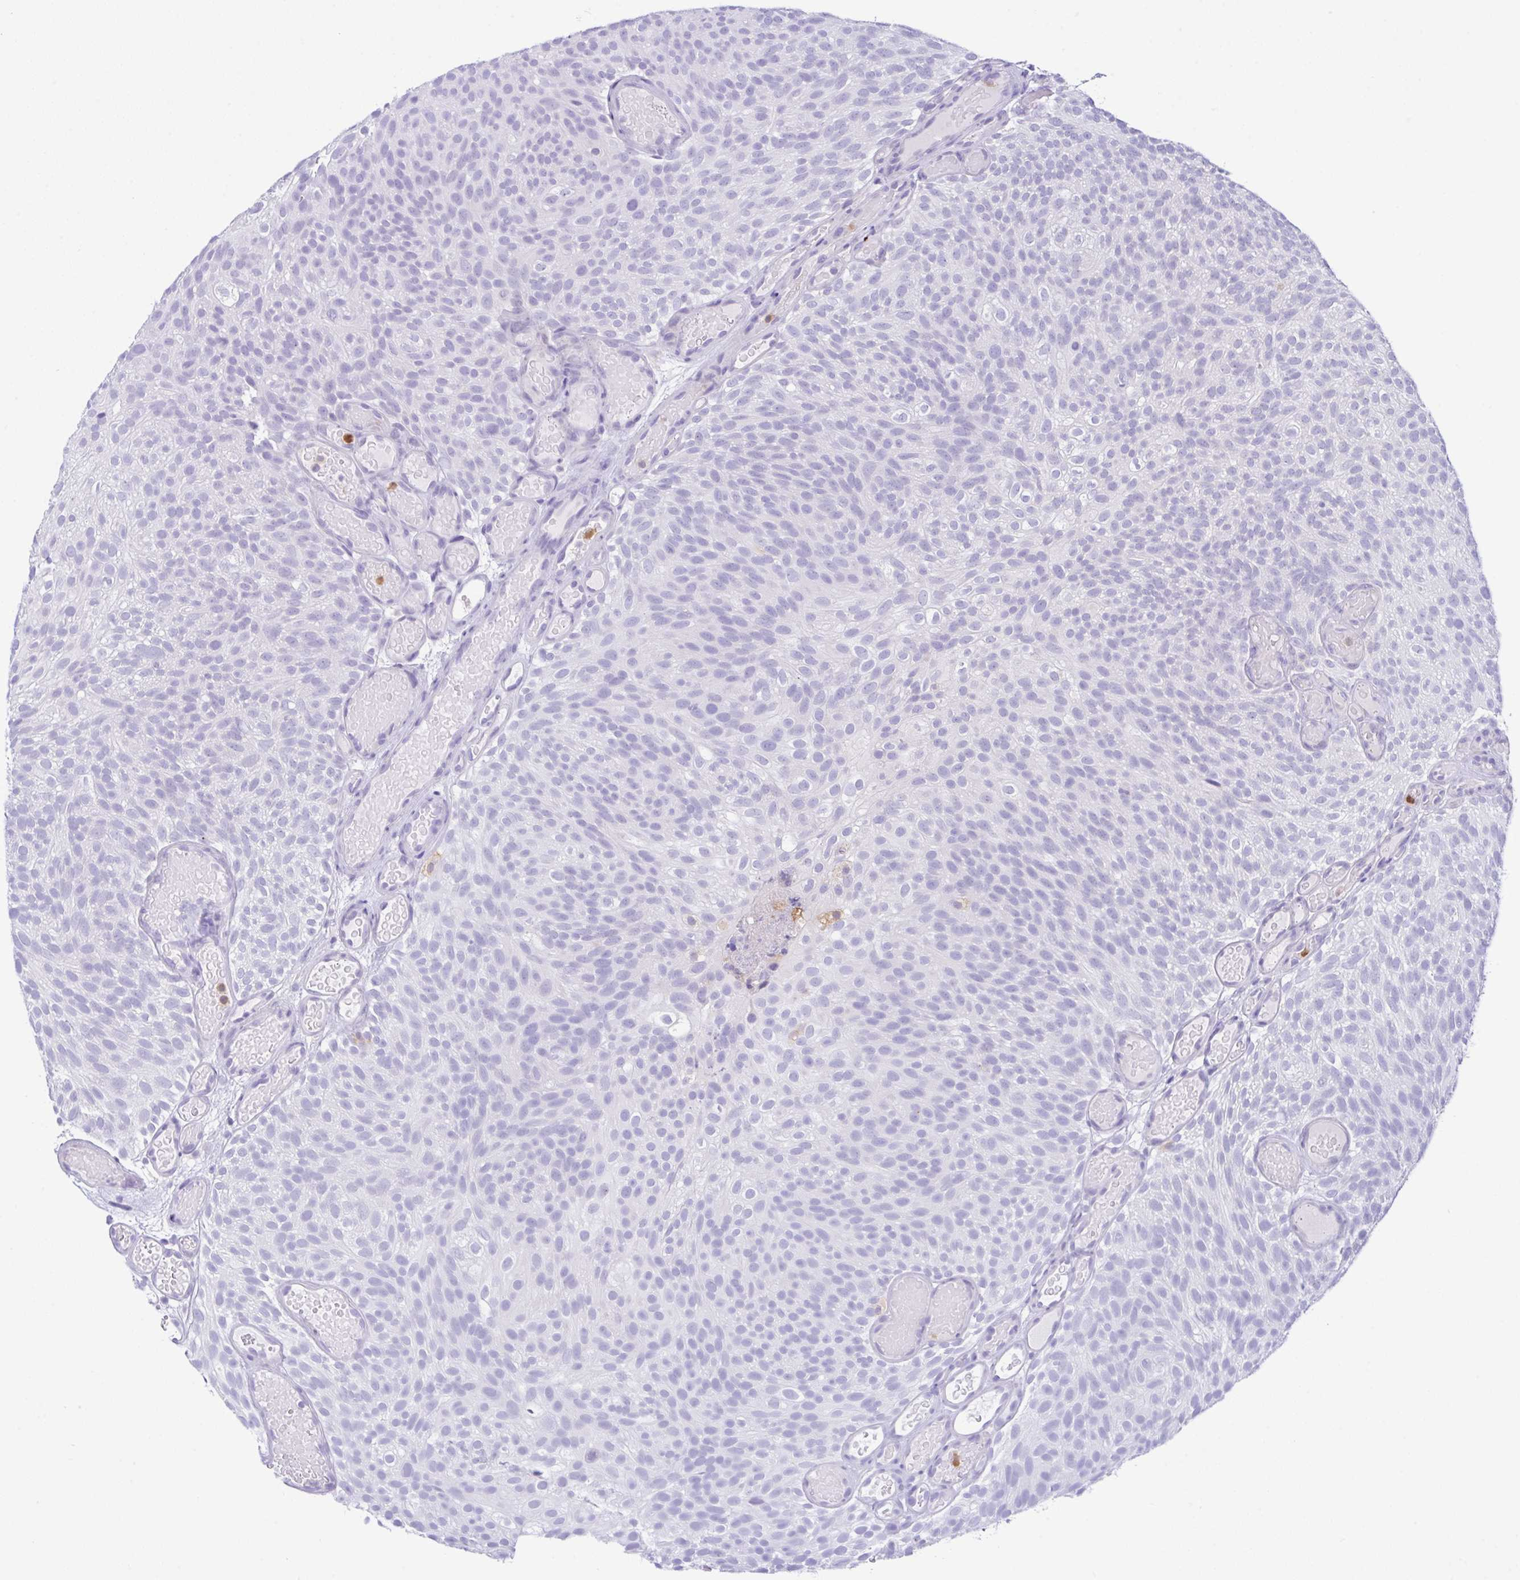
{"staining": {"intensity": "negative", "quantity": "none", "location": "none"}, "tissue": "urothelial cancer", "cell_type": "Tumor cells", "image_type": "cancer", "snomed": [{"axis": "morphology", "description": "Urothelial carcinoma, Low grade"}, {"axis": "topography", "description": "Urinary bladder"}], "caption": "Tumor cells are negative for protein expression in human urothelial carcinoma (low-grade).", "gene": "NCF1", "patient": {"sex": "male", "age": 78}}